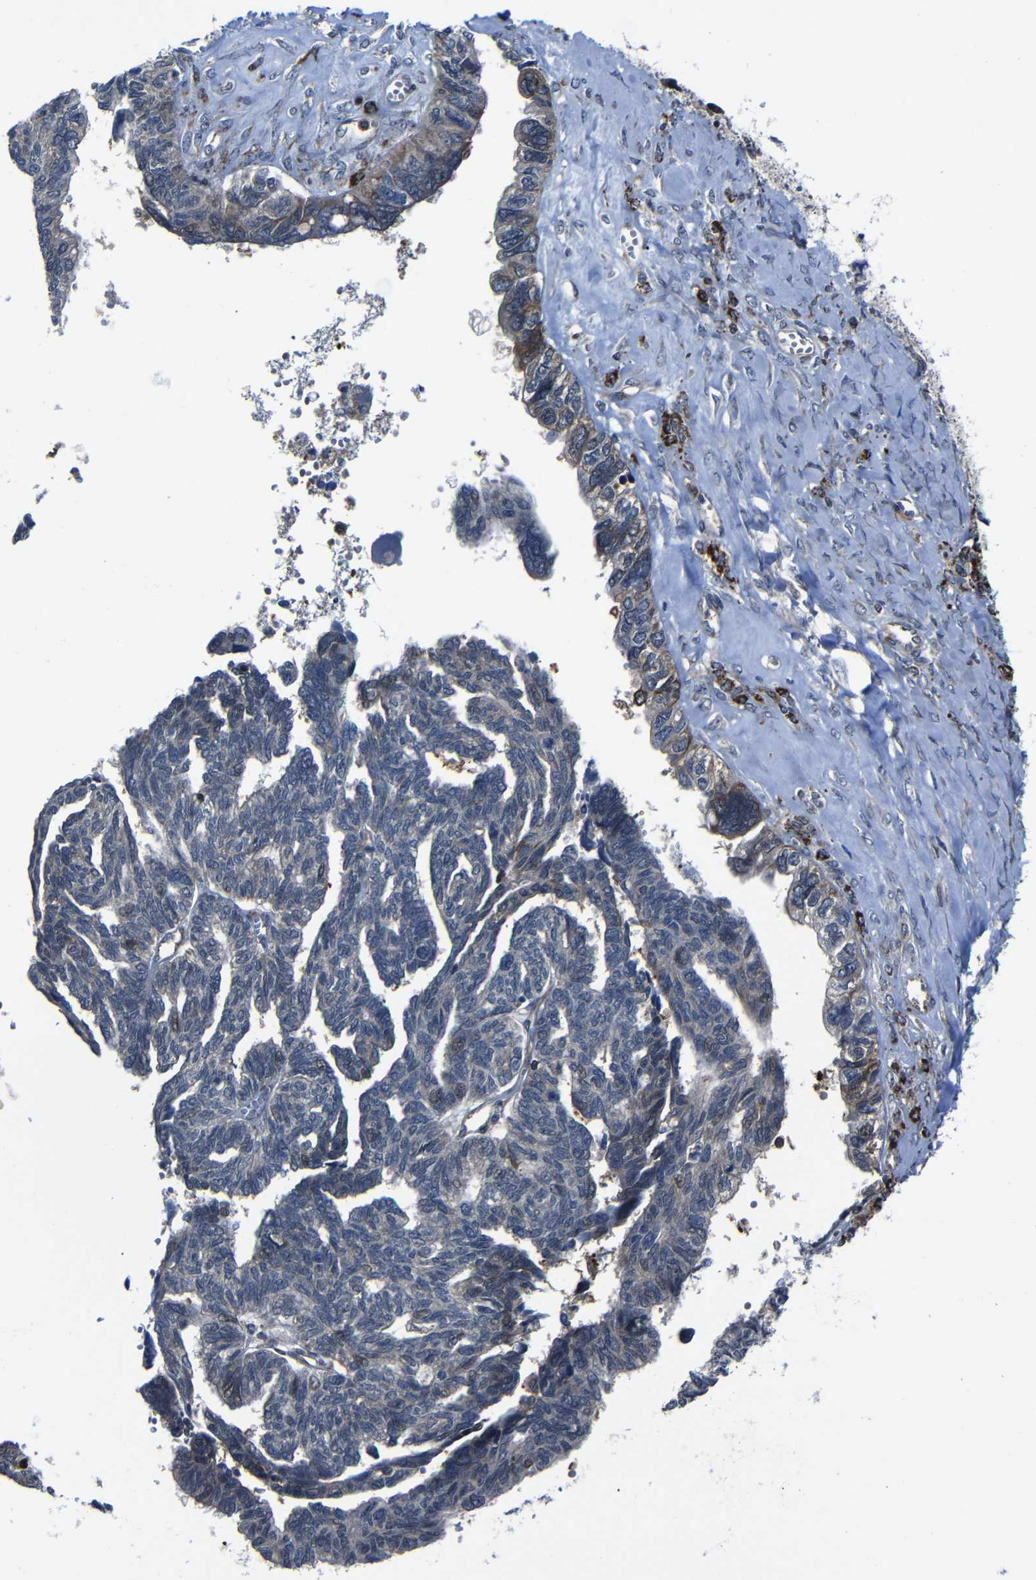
{"staining": {"intensity": "weak", "quantity": "25%-75%", "location": "cytoplasmic/membranous"}, "tissue": "ovarian cancer", "cell_type": "Tumor cells", "image_type": "cancer", "snomed": [{"axis": "morphology", "description": "Cystadenocarcinoma, serous, NOS"}, {"axis": "topography", "description": "Ovary"}], "caption": "DAB (3,3'-diaminobenzidine) immunohistochemical staining of human ovarian serous cystadenocarcinoma shows weak cytoplasmic/membranous protein staining in about 25%-75% of tumor cells.", "gene": "KIAA0513", "patient": {"sex": "female", "age": 79}}